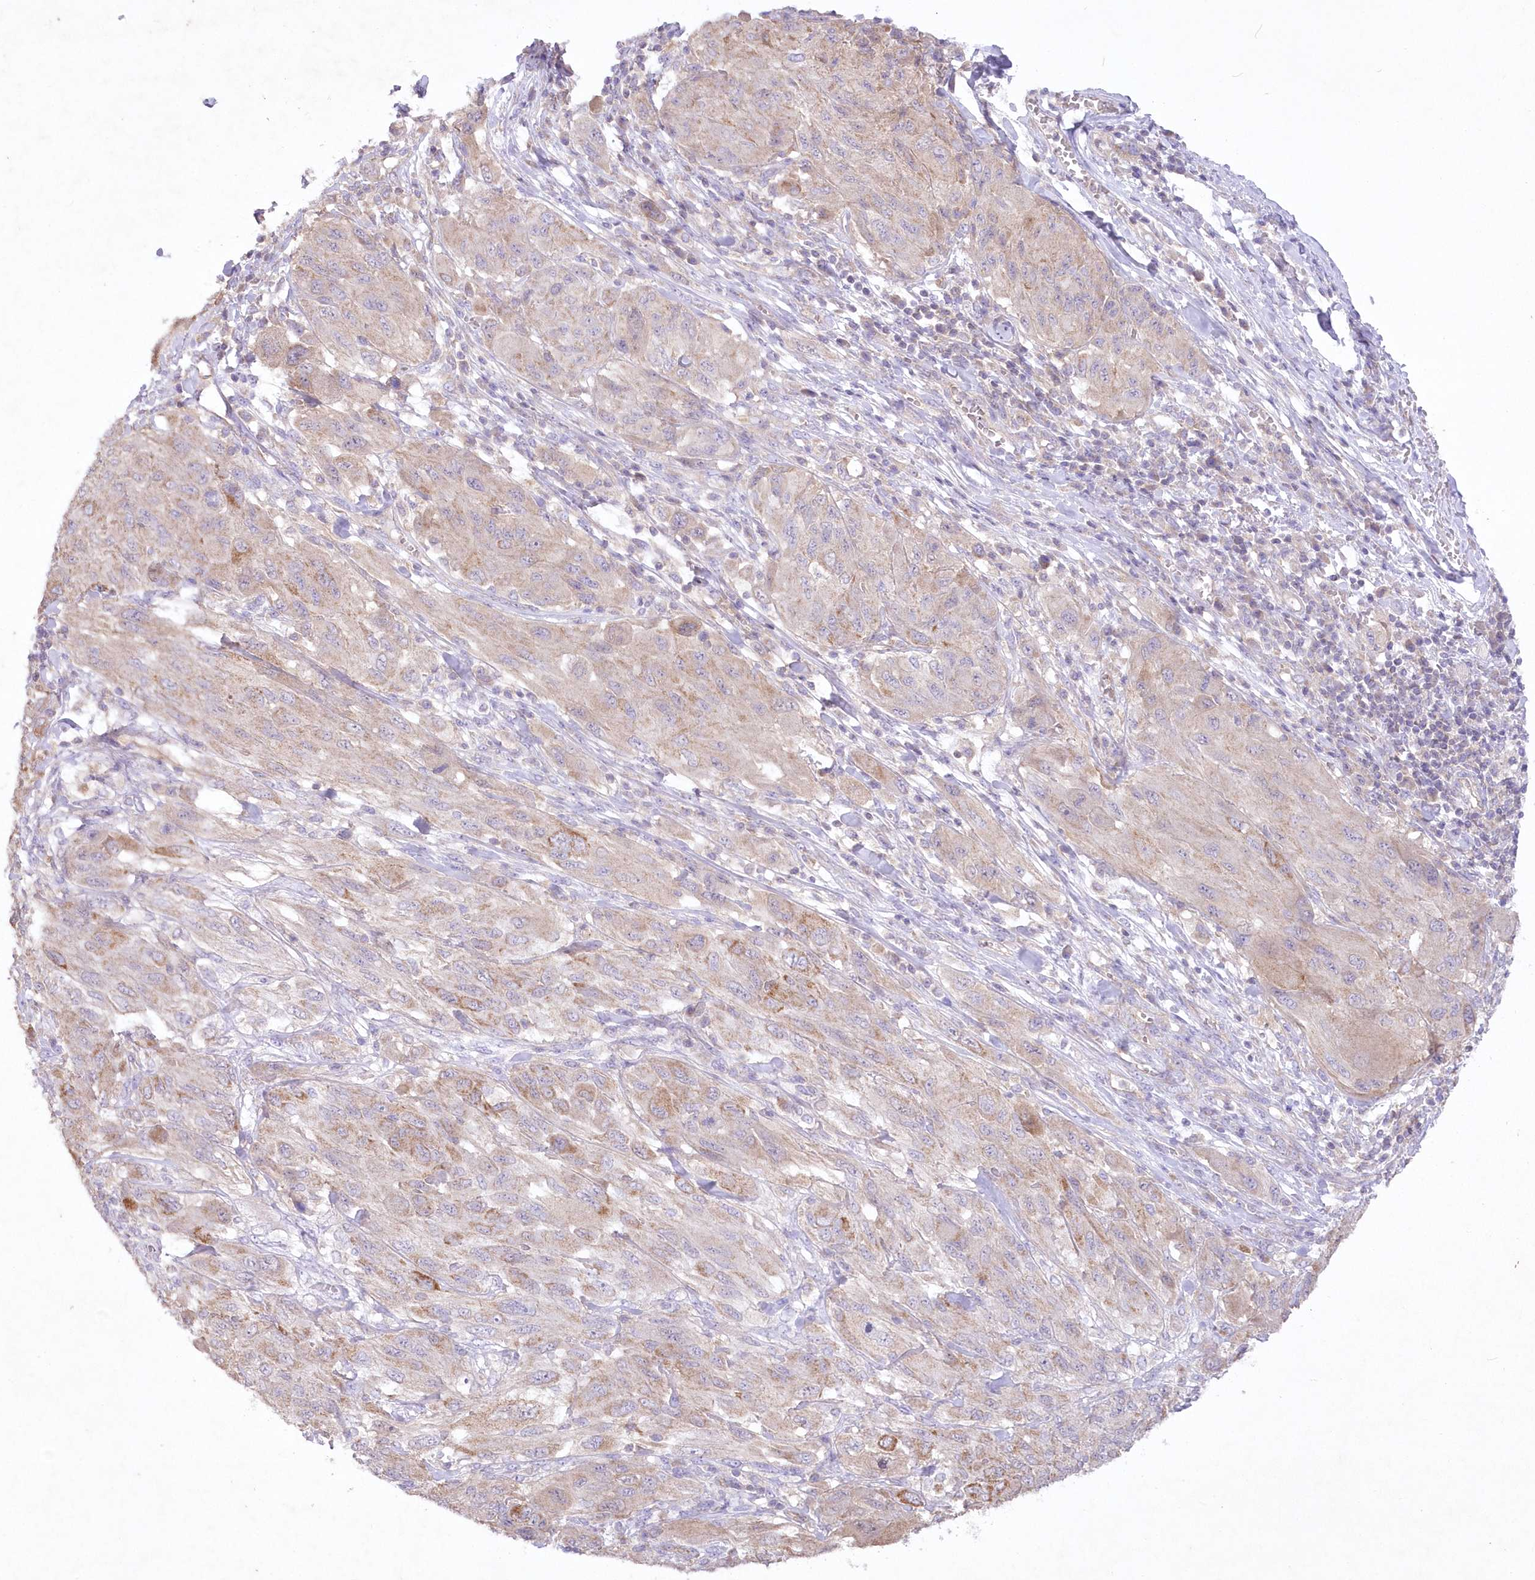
{"staining": {"intensity": "moderate", "quantity": "<25%", "location": "cytoplasmic/membranous"}, "tissue": "melanoma", "cell_type": "Tumor cells", "image_type": "cancer", "snomed": [{"axis": "morphology", "description": "Malignant melanoma, NOS"}, {"axis": "topography", "description": "Skin"}], "caption": "Melanoma stained with a brown dye exhibits moderate cytoplasmic/membranous positive positivity in approximately <25% of tumor cells.", "gene": "ITSN2", "patient": {"sex": "female", "age": 91}}